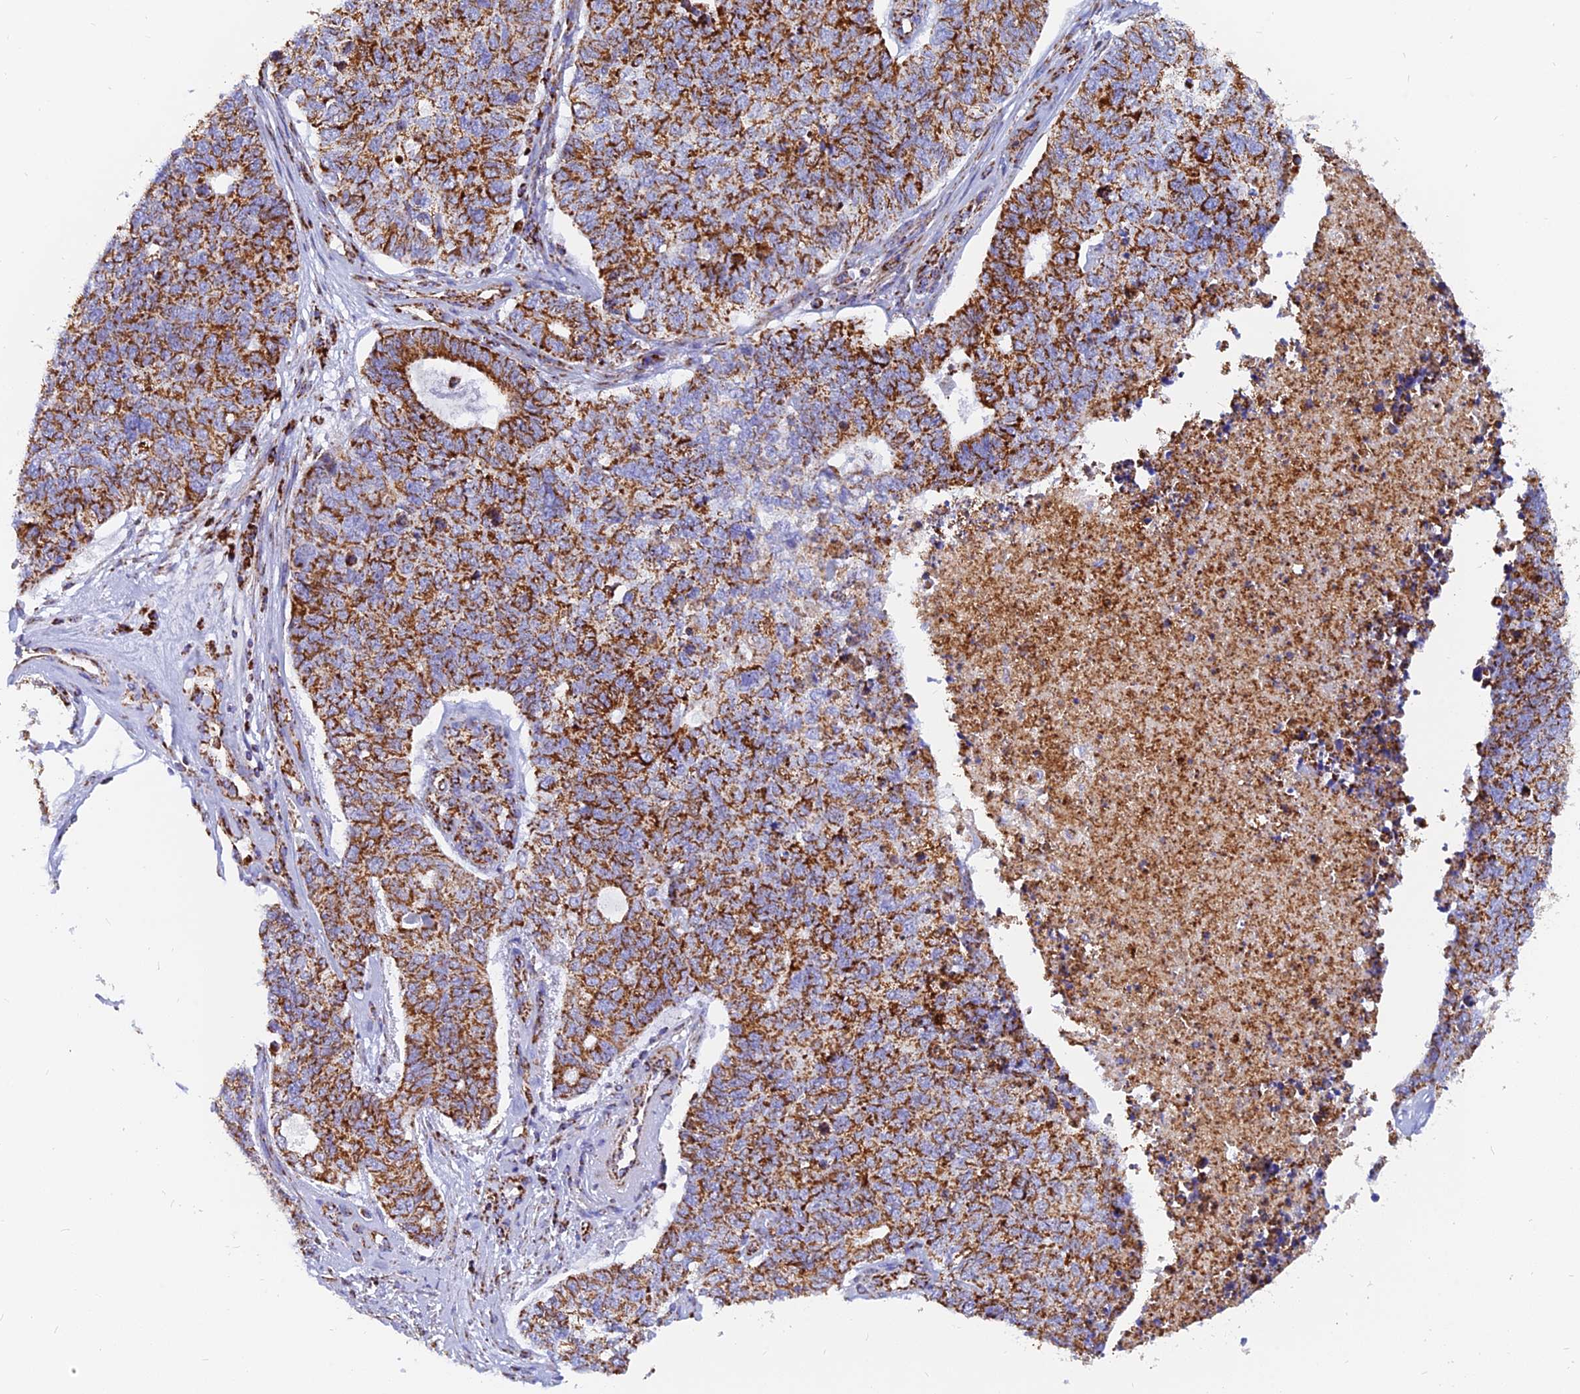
{"staining": {"intensity": "strong", "quantity": ">75%", "location": "cytoplasmic/membranous"}, "tissue": "cervical cancer", "cell_type": "Tumor cells", "image_type": "cancer", "snomed": [{"axis": "morphology", "description": "Squamous cell carcinoma, NOS"}, {"axis": "topography", "description": "Cervix"}], "caption": "A brown stain shows strong cytoplasmic/membranous staining of a protein in human cervical cancer tumor cells.", "gene": "NDUFB6", "patient": {"sex": "female", "age": 63}}